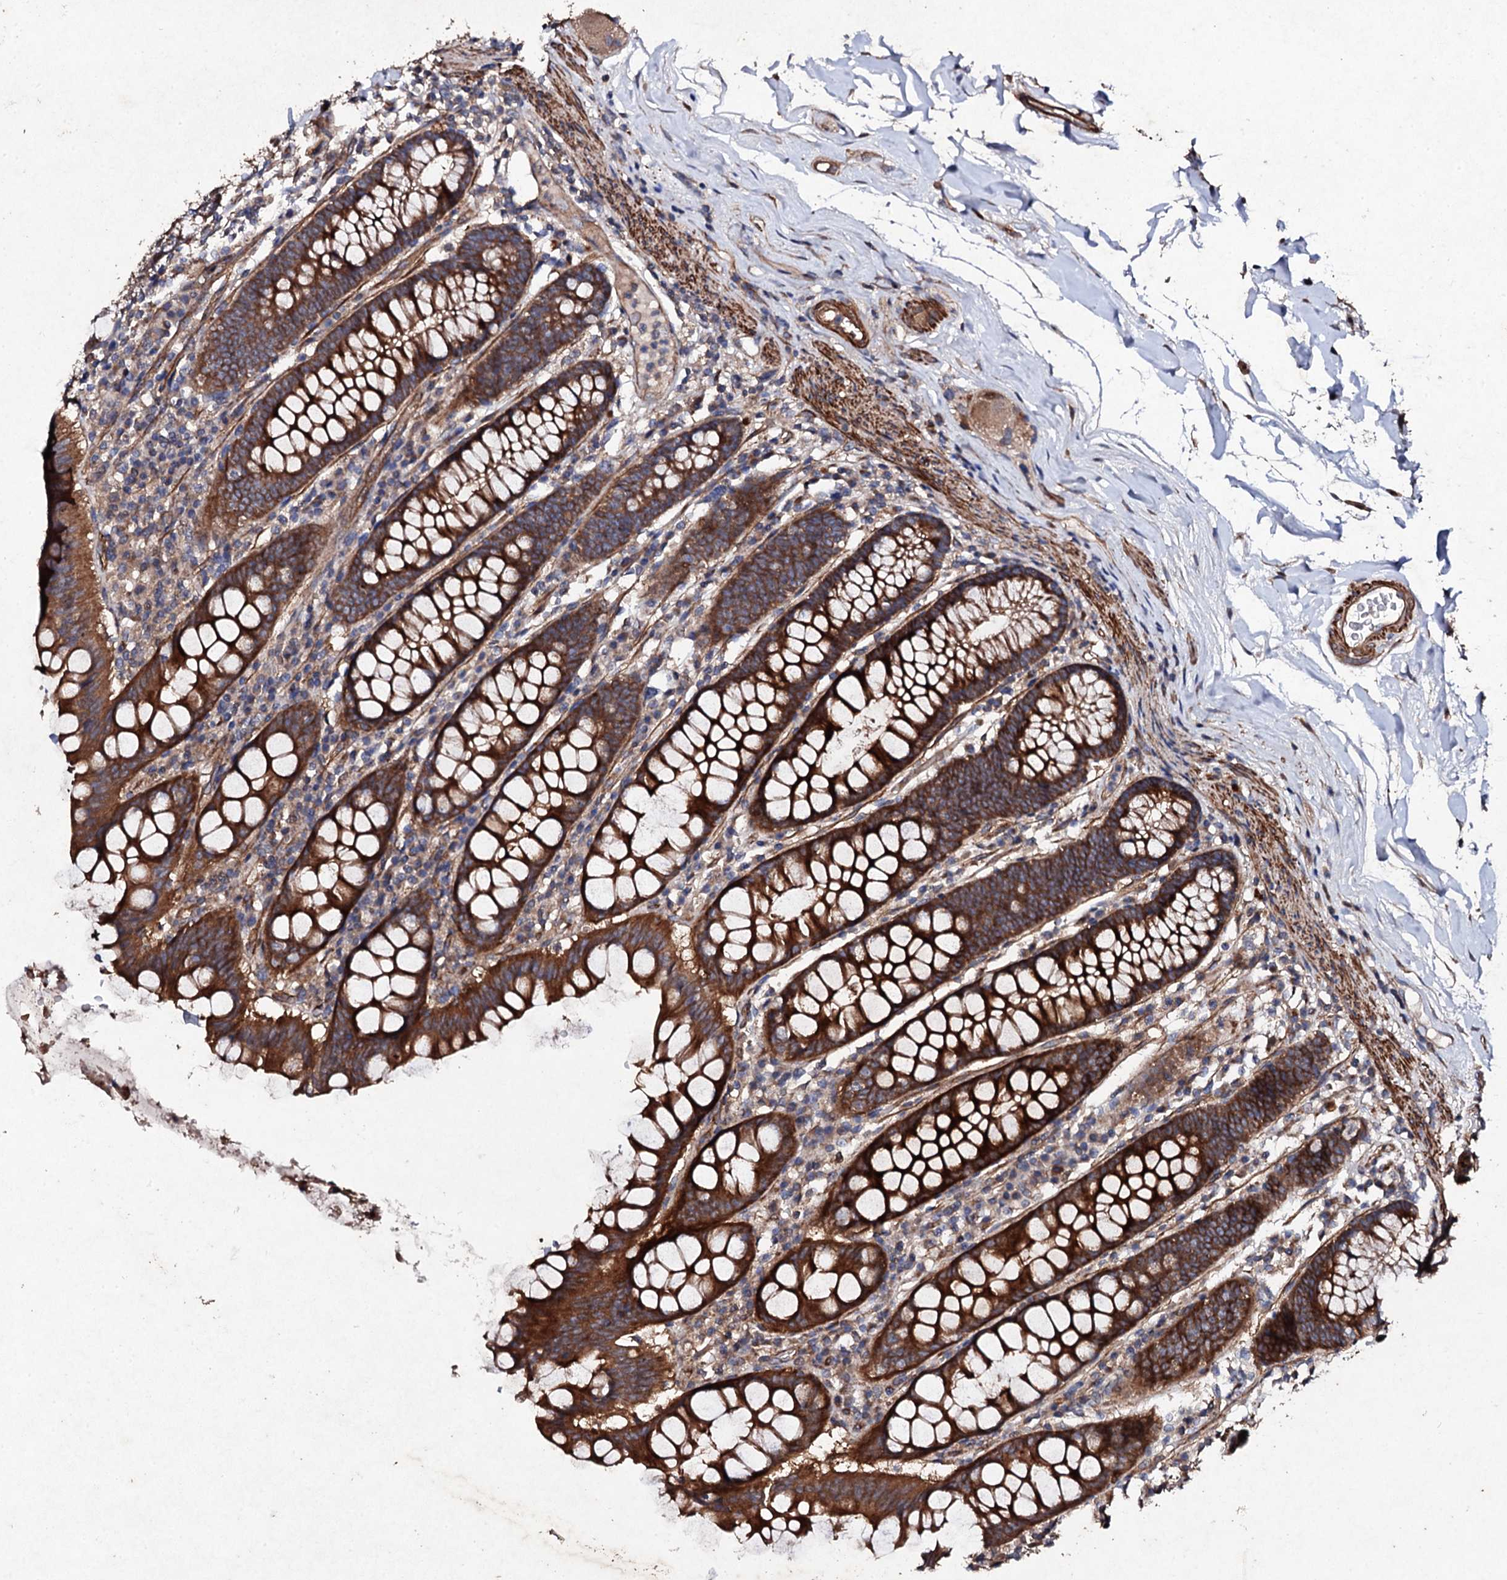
{"staining": {"intensity": "strong", "quantity": ">75%", "location": "cytoplasmic/membranous"}, "tissue": "colon", "cell_type": "Endothelial cells", "image_type": "normal", "snomed": [{"axis": "morphology", "description": "Normal tissue, NOS"}, {"axis": "topography", "description": "Colon"}], "caption": "Approximately >75% of endothelial cells in normal human colon exhibit strong cytoplasmic/membranous protein positivity as visualized by brown immunohistochemical staining.", "gene": "MOCOS", "patient": {"sex": "female", "age": 79}}